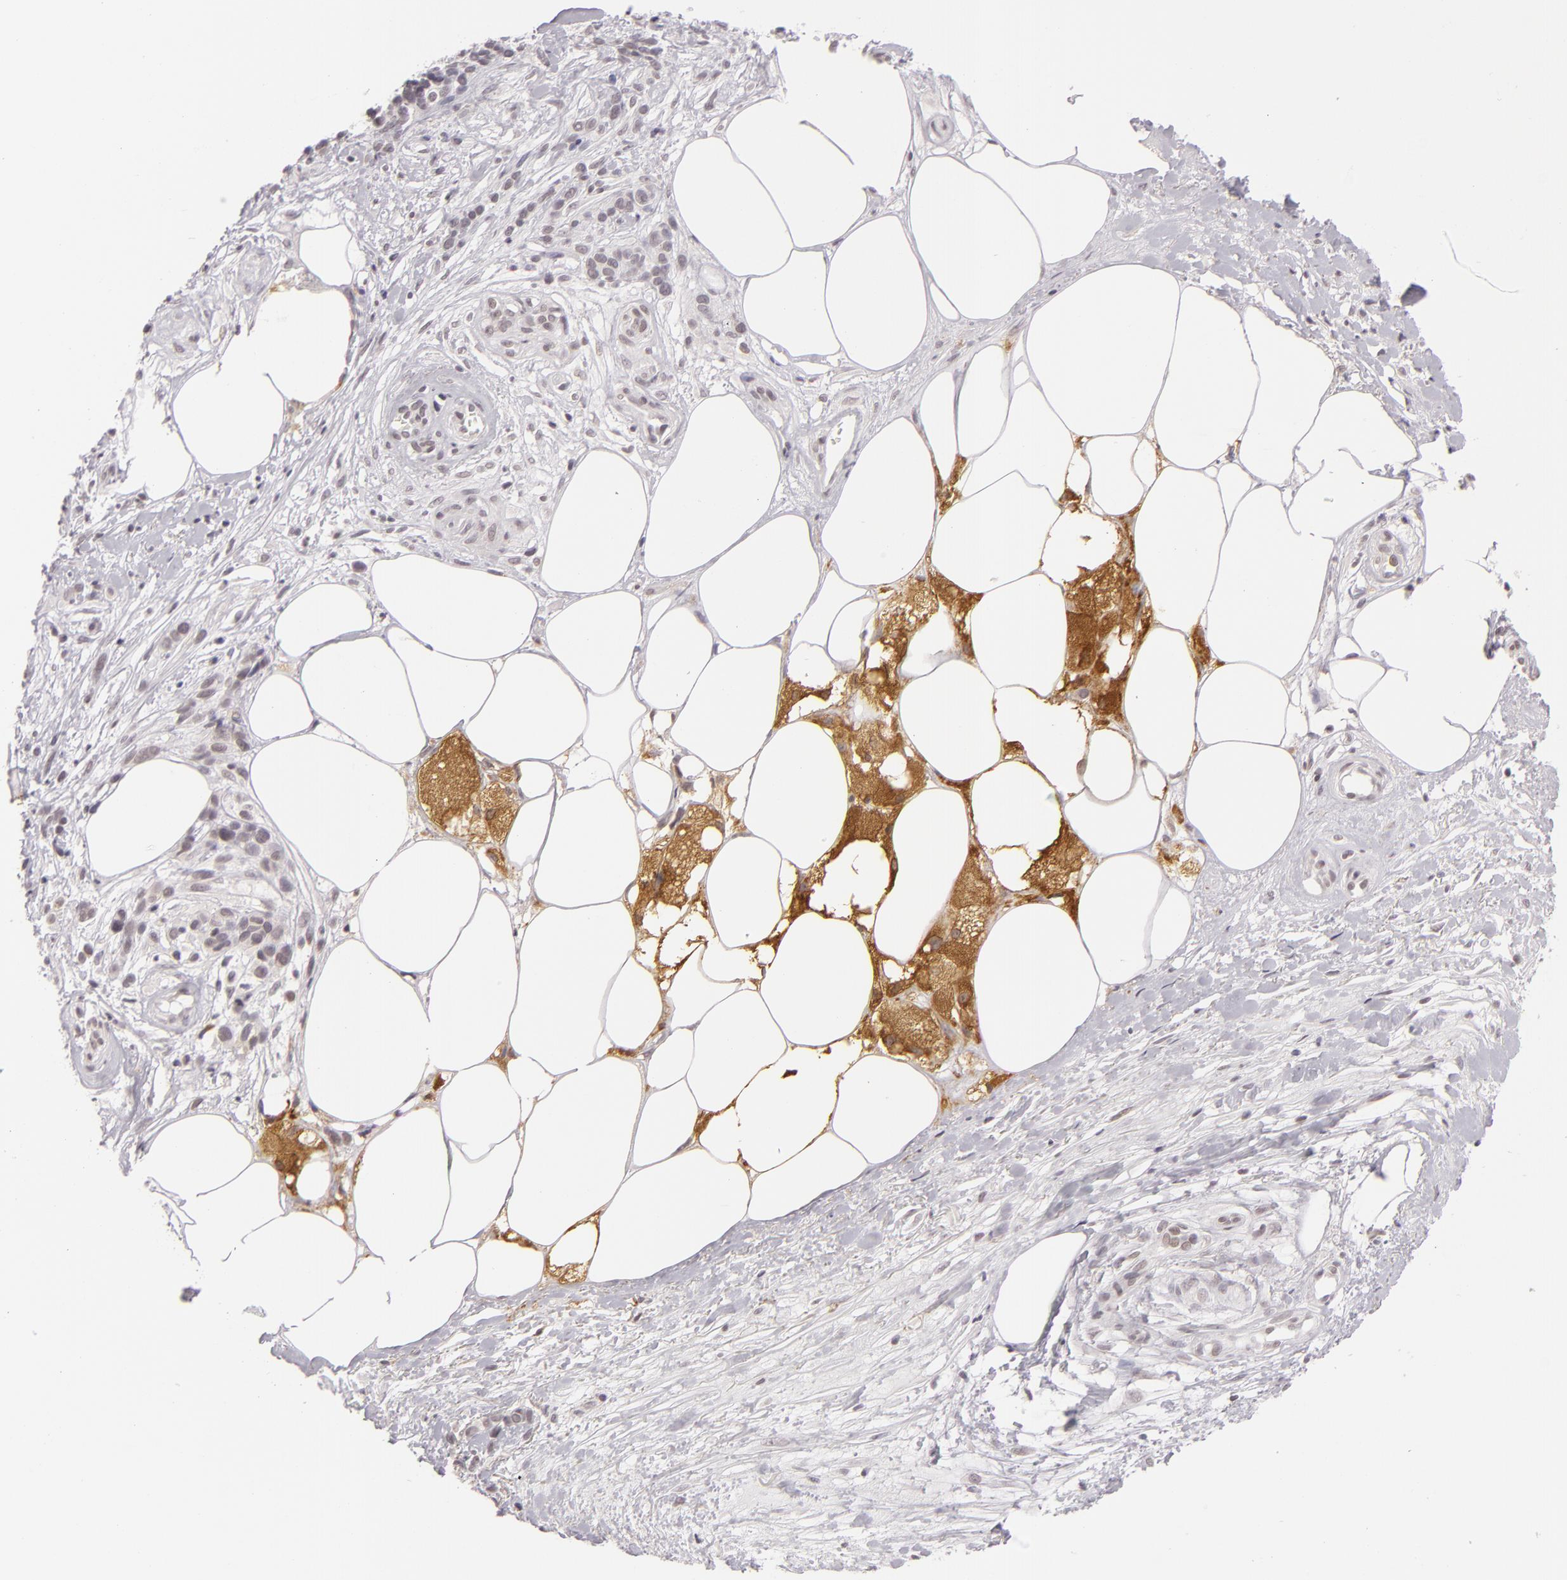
{"staining": {"intensity": "negative", "quantity": "none", "location": "none"}, "tissue": "melanoma", "cell_type": "Tumor cells", "image_type": "cancer", "snomed": [{"axis": "morphology", "description": "Malignant melanoma, NOS"}, {"axis": "topography", "description": "Skin"}], "caption": "Immunohistochemistry (IHC) of human malignant melanoma displays no positivity in tumor cells.", "gene": "ZNF205", "patient": {"sex": "female", "age": 85}}